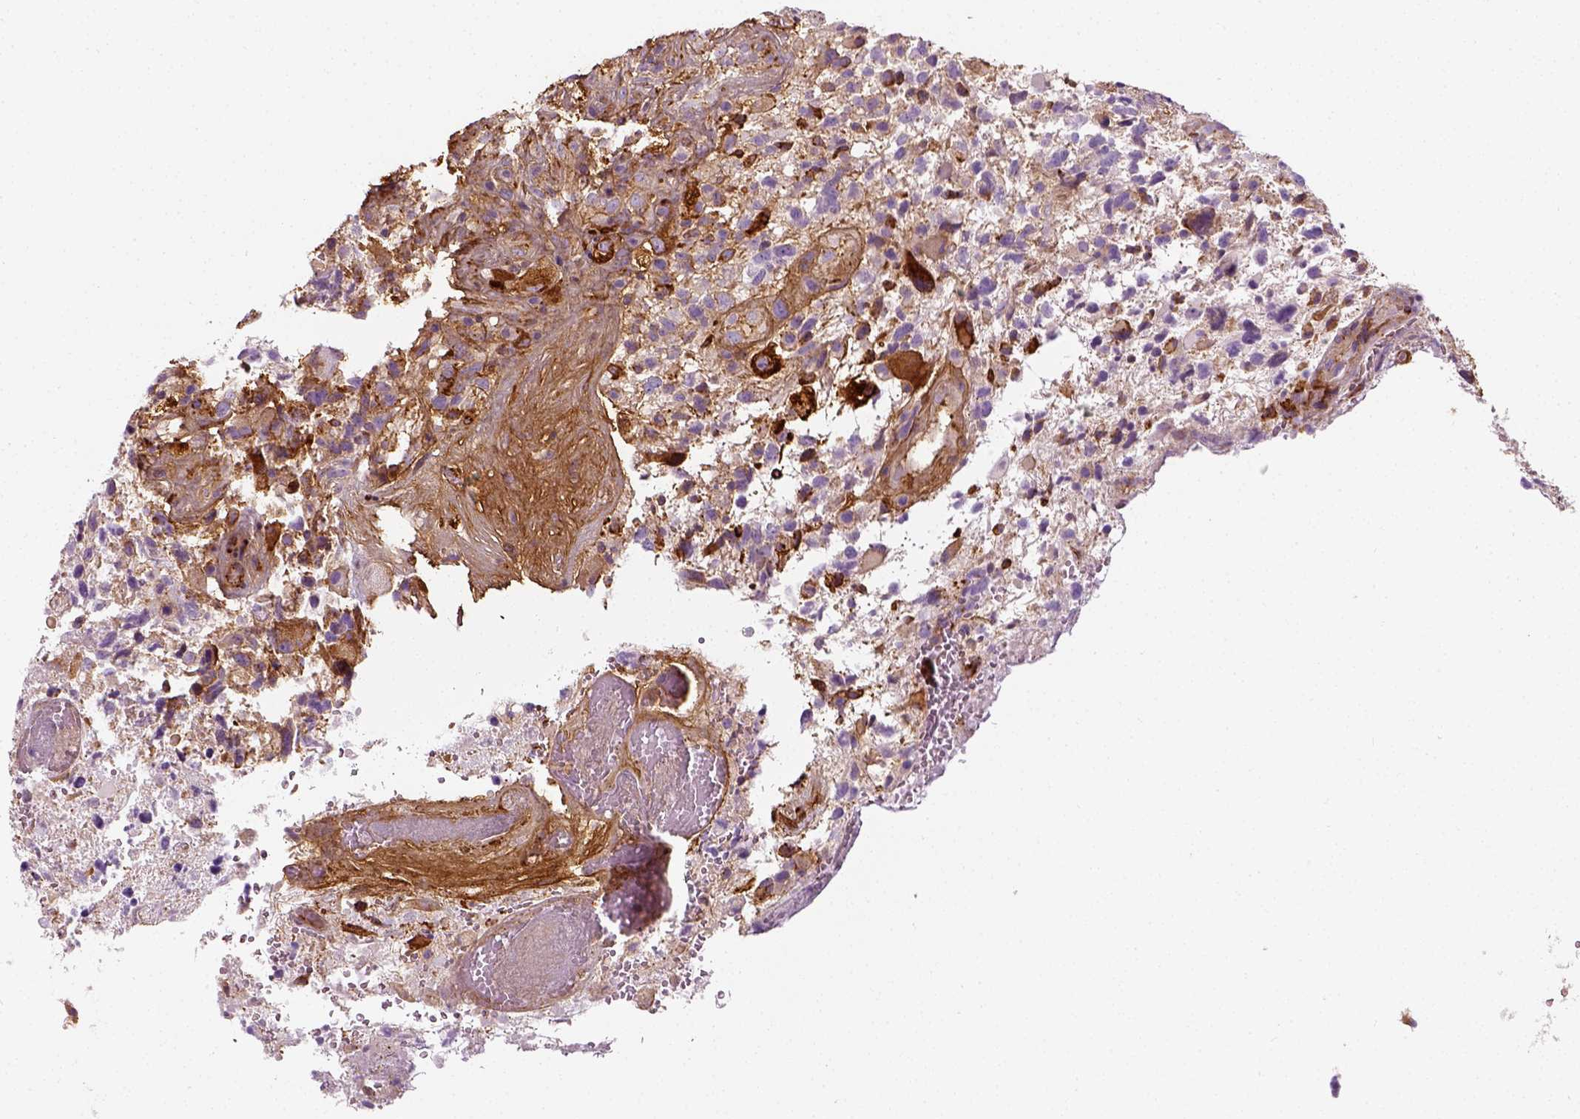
{"staining": {"intensity": "negative", "quantity": "none", "location": "none"}, "tissue": "glioma", "cell_type": "Tumor cells", "image_type": "cancer", "snomed": [{"axis": "morphology", "description": "Glioma, malignant, High grade"}, {"axis": "topography", "description": "Brain"}], "caption": "An image of malignant high-grade glioma stained for a protein exhibits no brown staining in tumor cells.", "gene": "COL6A2", "patient": {"sex": "female", "age": 71}}